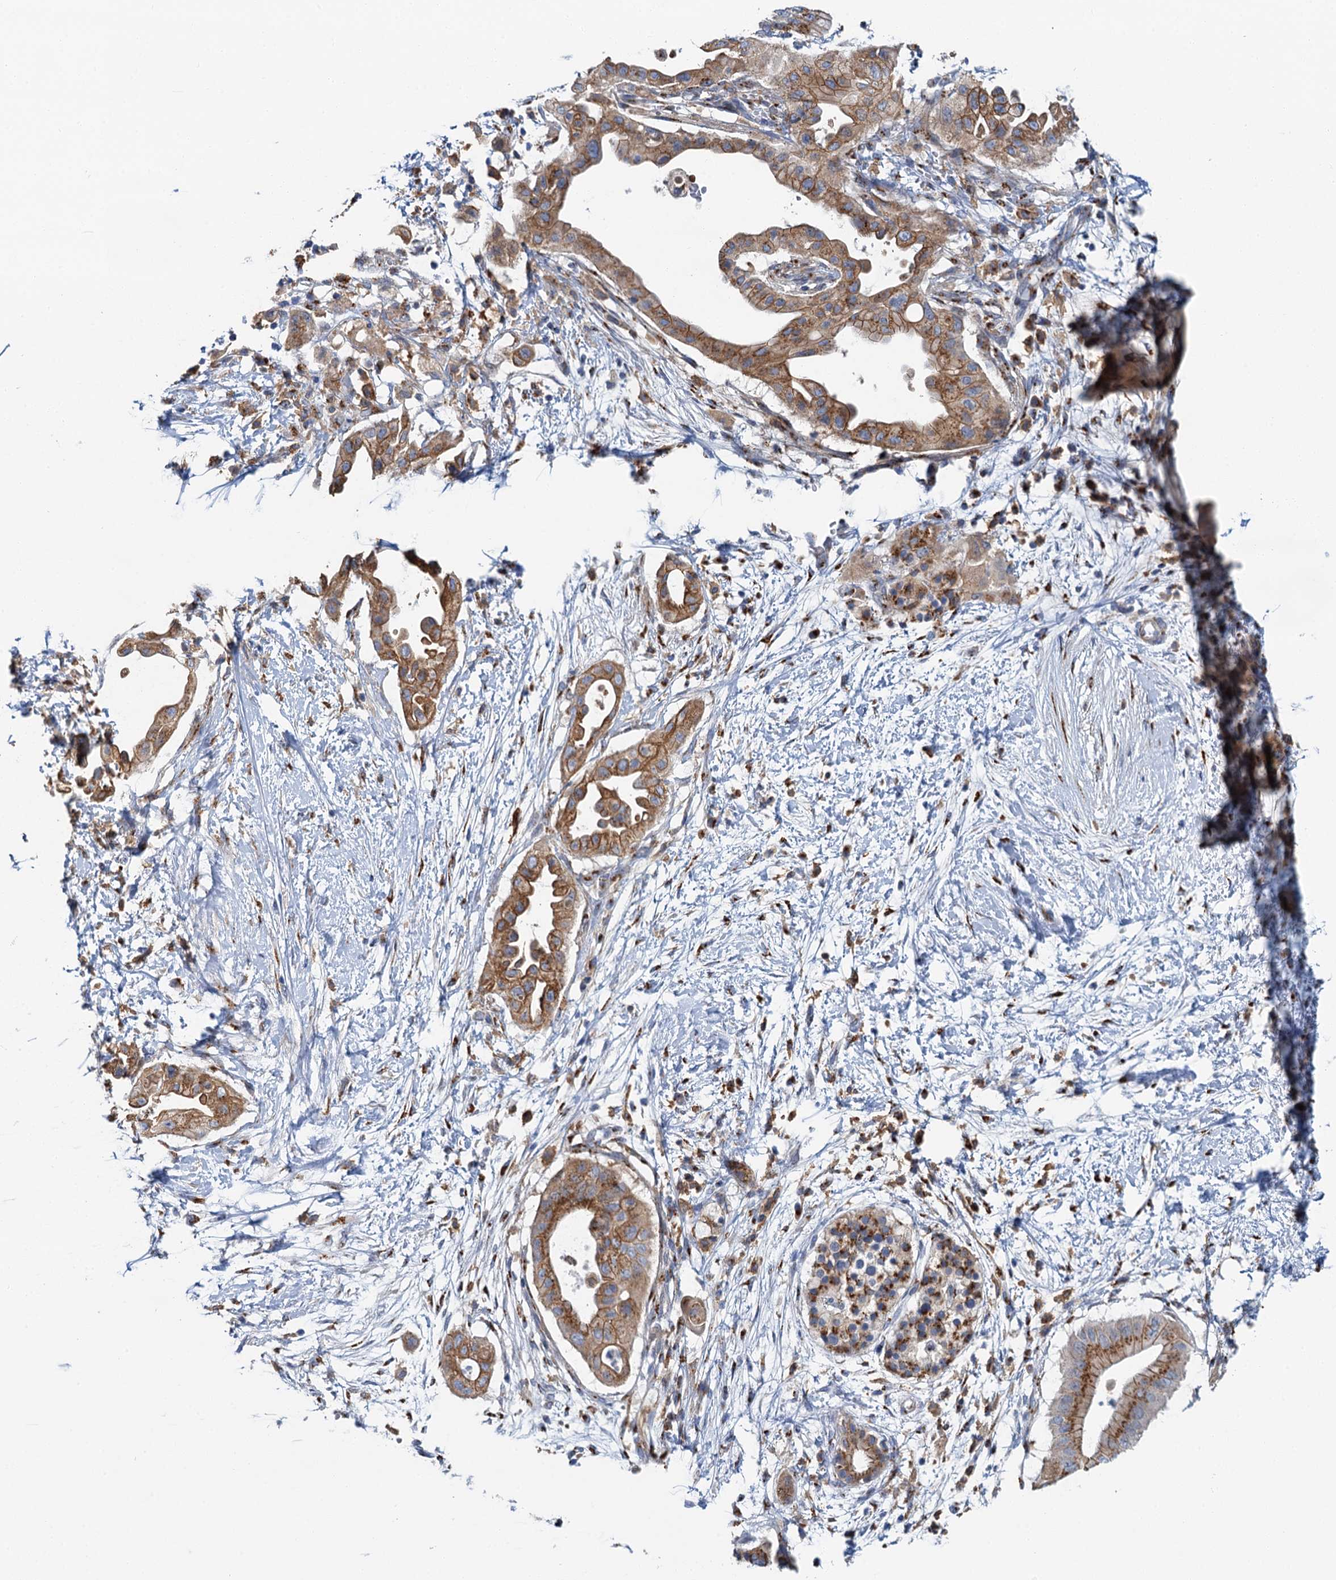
{"staining": {"intensity": "moderate", "quantity": ">75%", "location": "cytoplasmic/membranous"}, "tissue": "pancreatic cancer", "cell_type": "Tumor cells", "image_type": "cancer", "snomed": [{"axis": "morphology", "description": "Adenocarcinoma, NOS"}, {"axis": "topography", "description": "Pancreas"}], "caption": "Protein expression by immunohistochemistry (IHC) shows moderate cytoplasmic/membranous expression in approximately >75% of tumor cells in pancreatic adenocarcinoma.", "gene": "BET1L", "patient": {"sex": "male", "age": 68}}